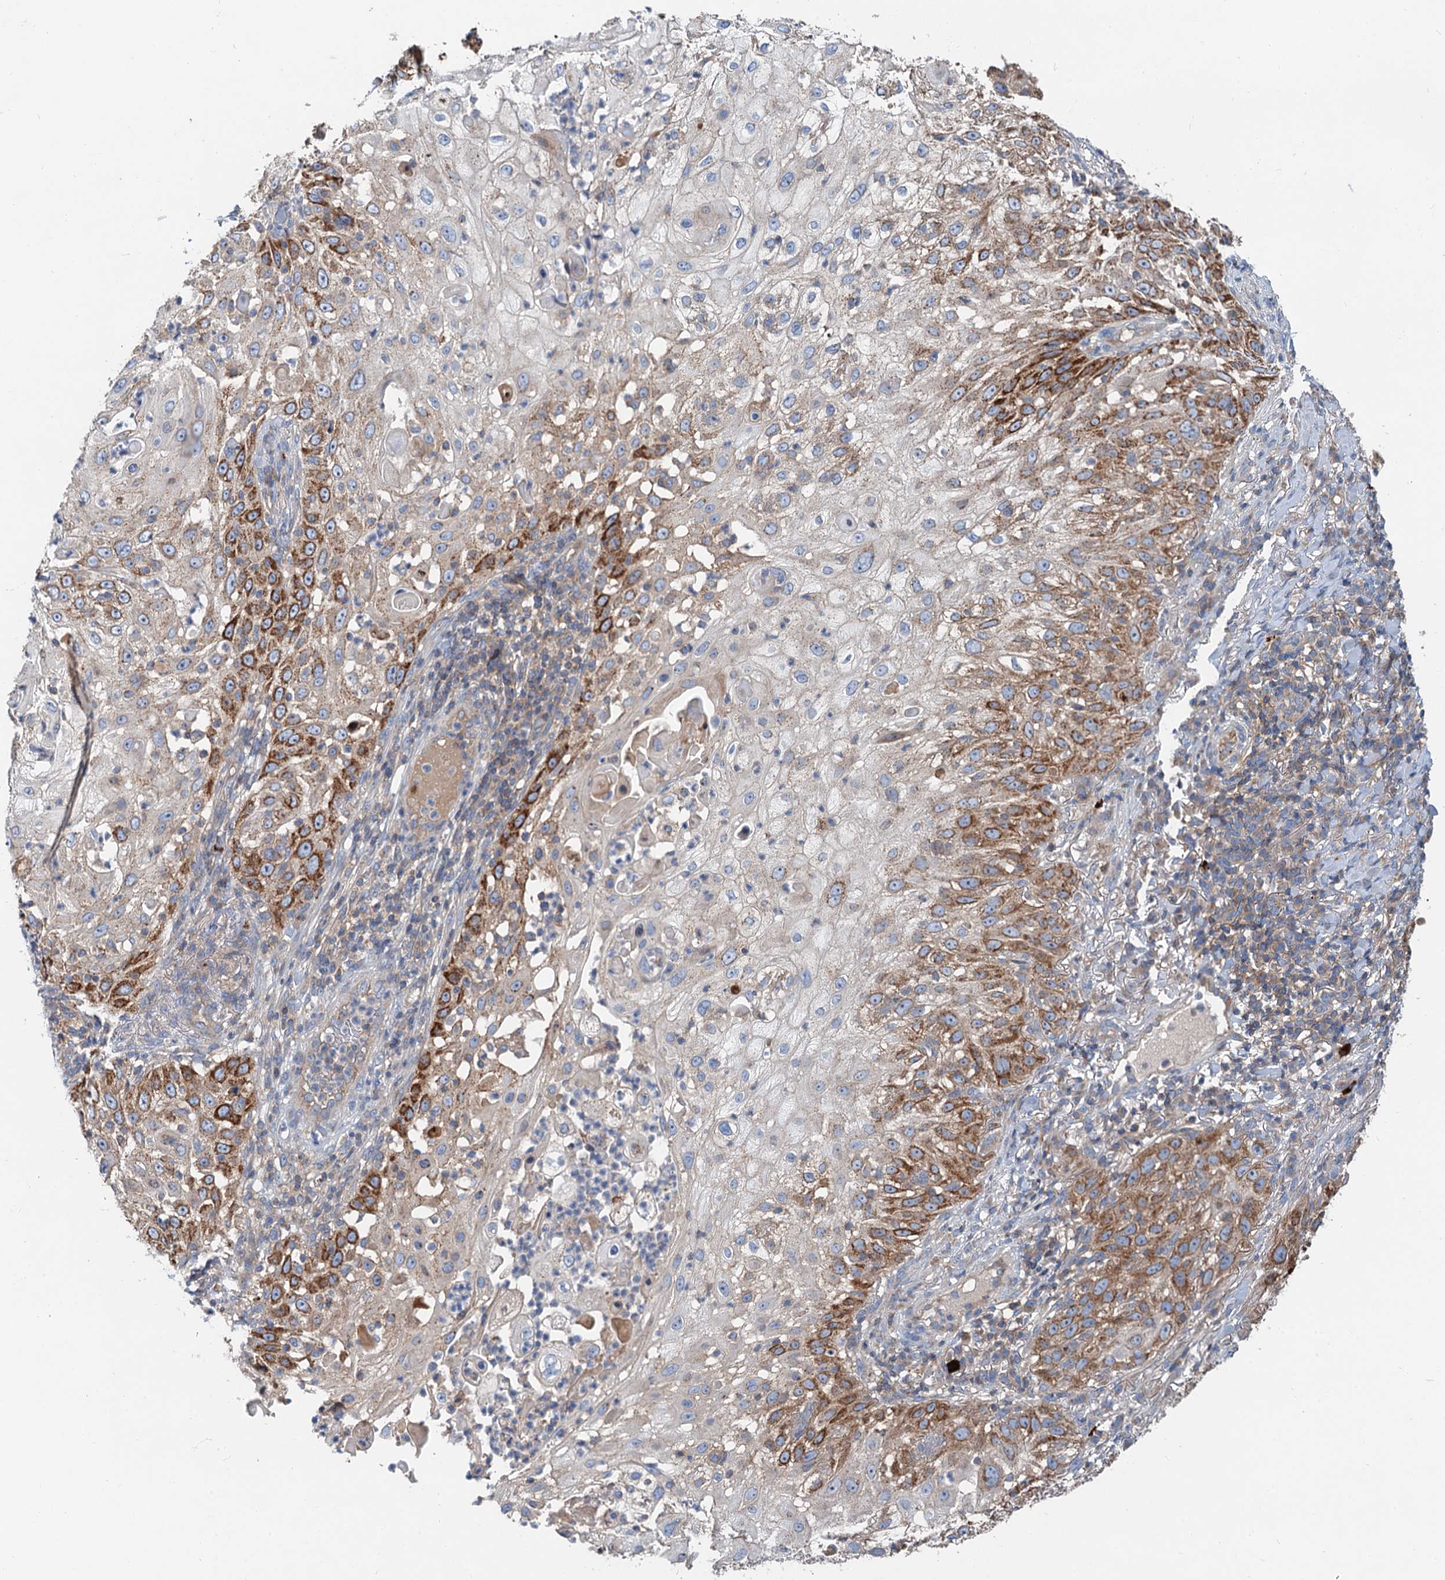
{"staining": {"intensity": "moderate", "quantity": ">75%", "location": "cytoplasmic/membranous"}, "tissue": "skin cancer", "cell_type": "Tumor cells", "image_type": "cancer", "snomed": [{"axis": "morphology", "description": "Squamous cell carcinoma, NOS"}, {"axis": "topography", "description": "Skin"}], "caption": "Squamous cell carcinoma (skin) stained with a brown dye demonstrates moderate cytoplasmic/membranous positive staining in about >75% of tumor cells.", "gene": "ANKRD26", "patient": {"sex": "female", "age": 44}}